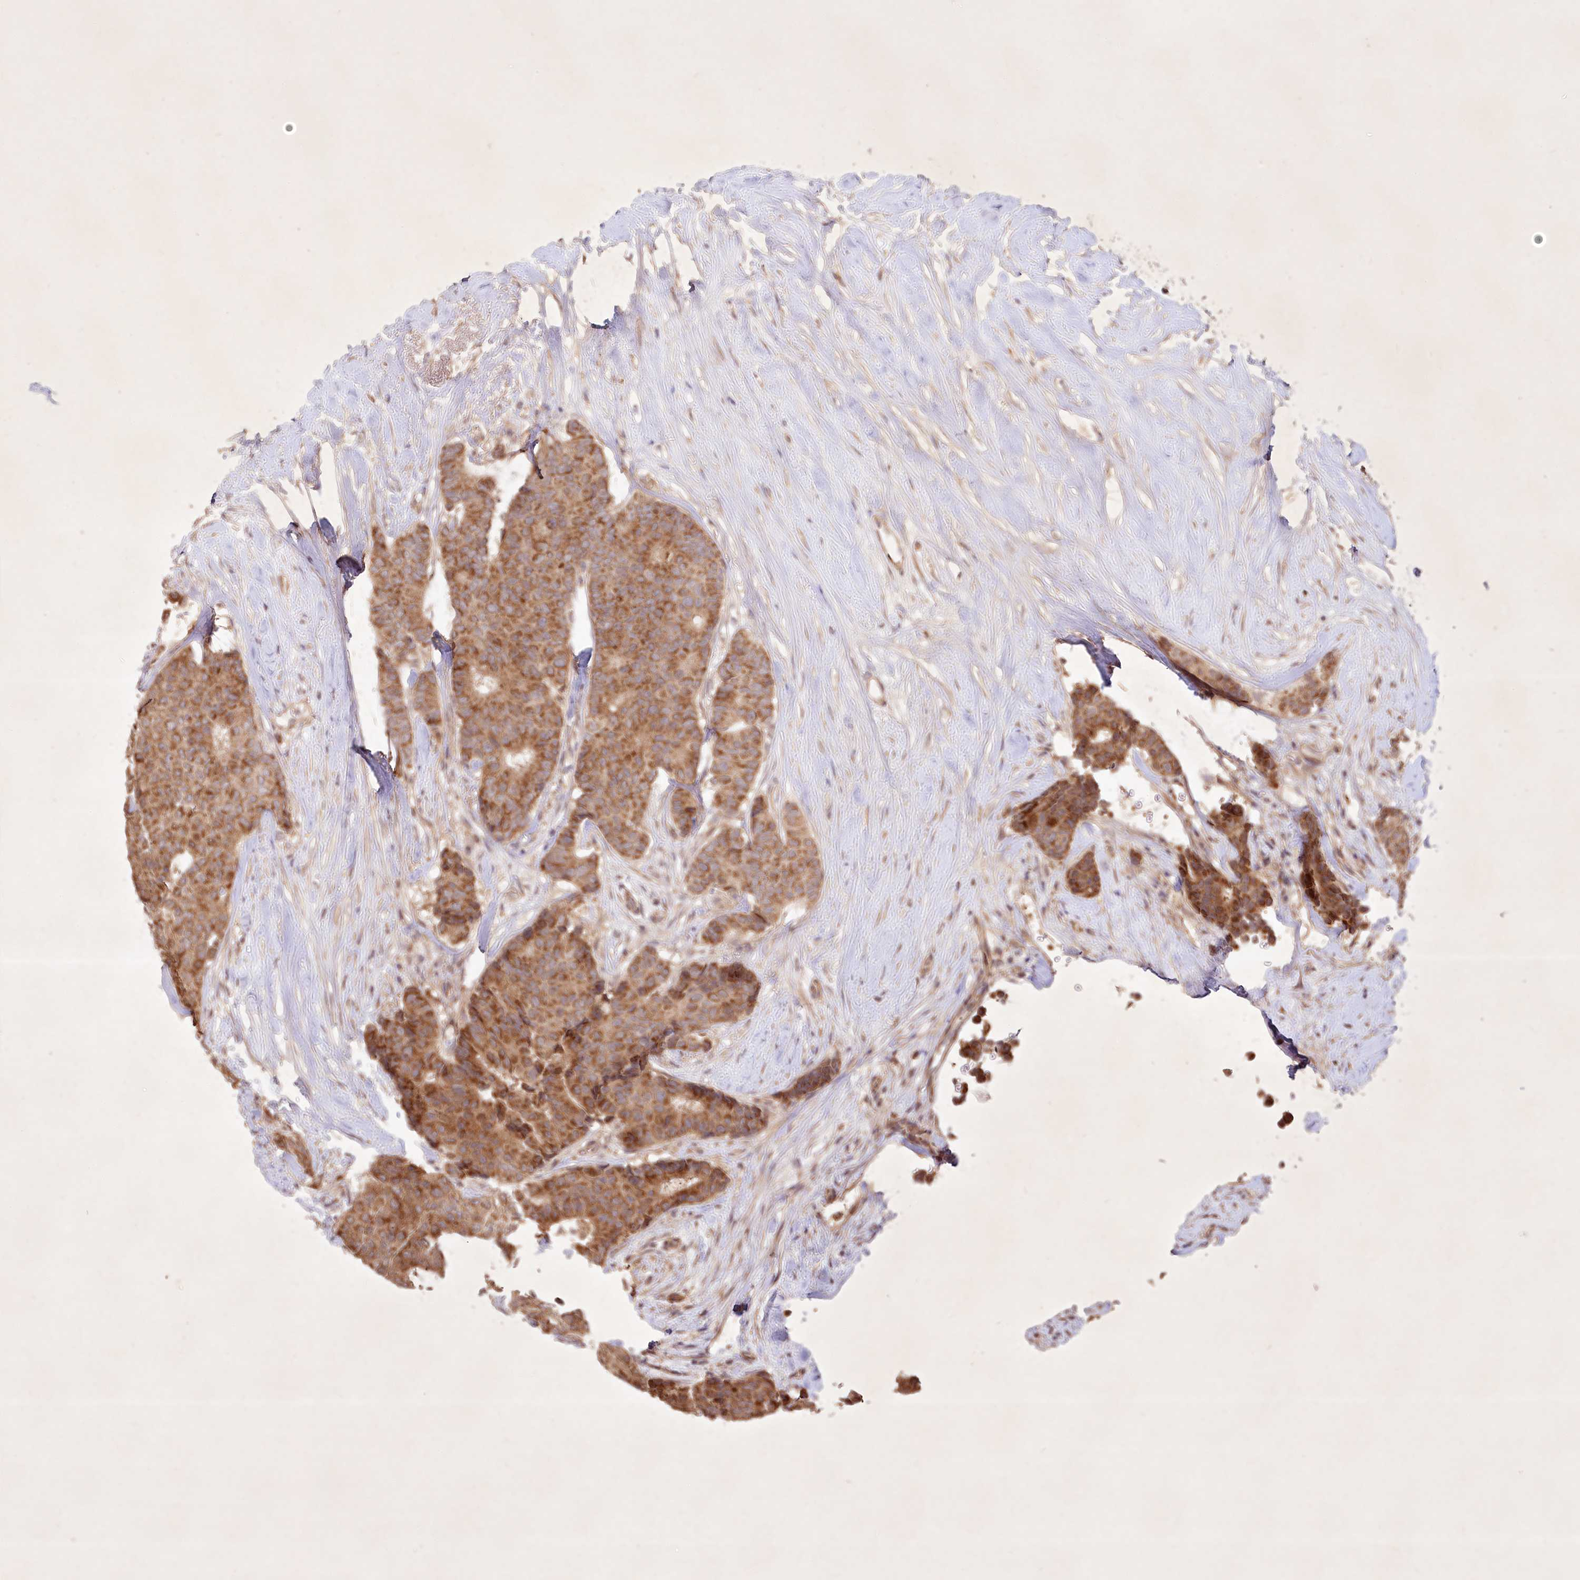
{"staining": {"intensity": "moderate", "quantity": ">75%", "location": "cytoplasmic/membranous"}, "tissue": "breast cancer", "cell_type": "Tumor cells", "image_type": "cancer", "snomed": [{"axis": "morphology", "description": "Duct carcinoma"}, {"axis": "topography", "description": "Breast"}], "caption": "Breast infiltrating ductal carcinoma stained with a protein marker demonstrates moderate staining in tumor cells.", "gene": "IRAK1BP1", "patient": {"sex": "female", "age": 75}}